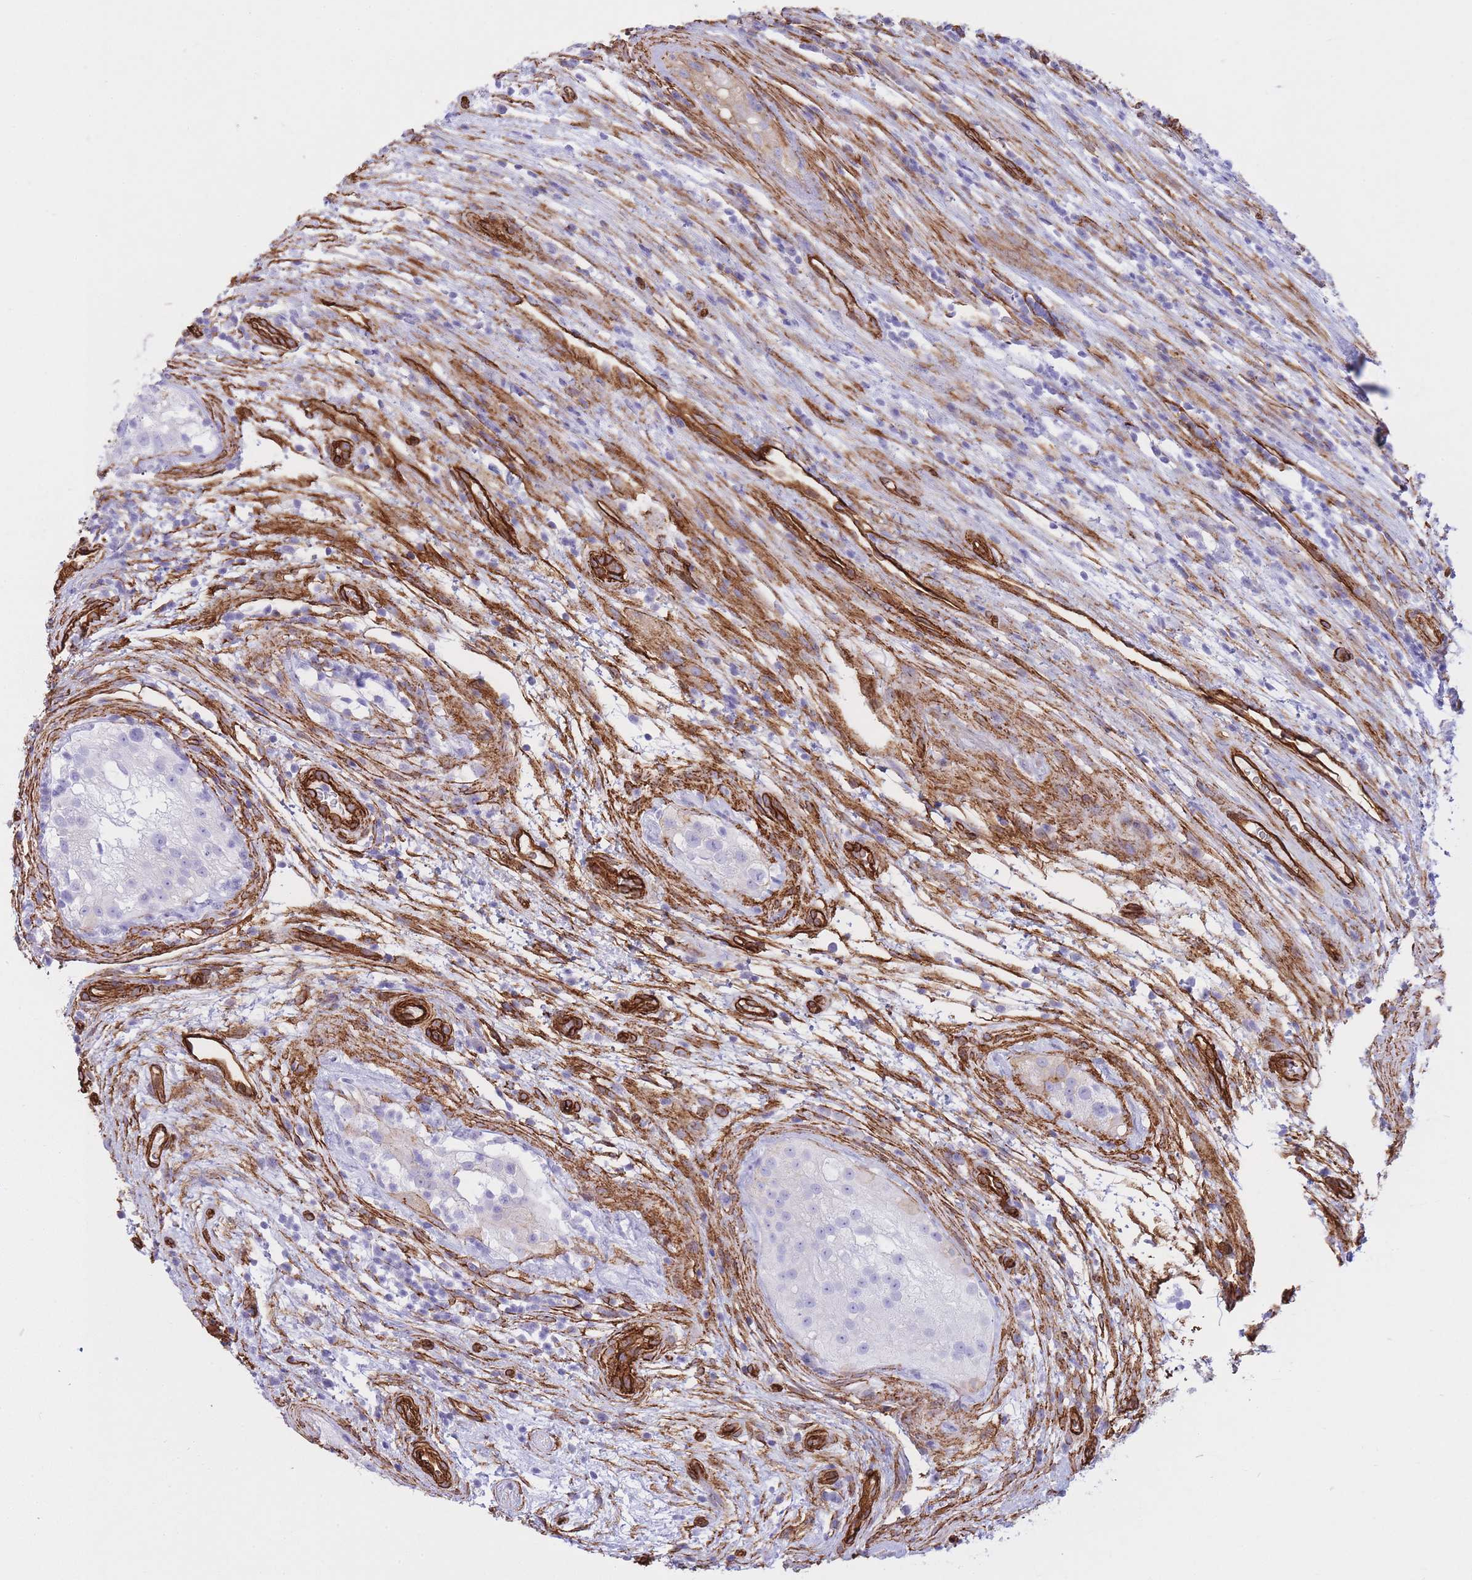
{"staining": {"intensity": "negative", "quantity": "none", "location": "none"}, "tissue": "testis cancer", "cell_type": "Tumor cells", "image_type": "cancer", "snomed": [{"axis": "morphology", "description": "Normal tissue, NOS"}, {"axis": "morphology", "description": "Carcinoma, Embryonal, NOS"}, {"axis": "topography", "description": "Testis"}], "caption": "IHC histopathology image of neoplastic tissue: human testis cancer (embryonal carcinoma) stained with DAB exhibits no significant protein positivity in tumor cells.", "gene": "CAVIN1", "patient": {"sex": "male", "age": 32}}